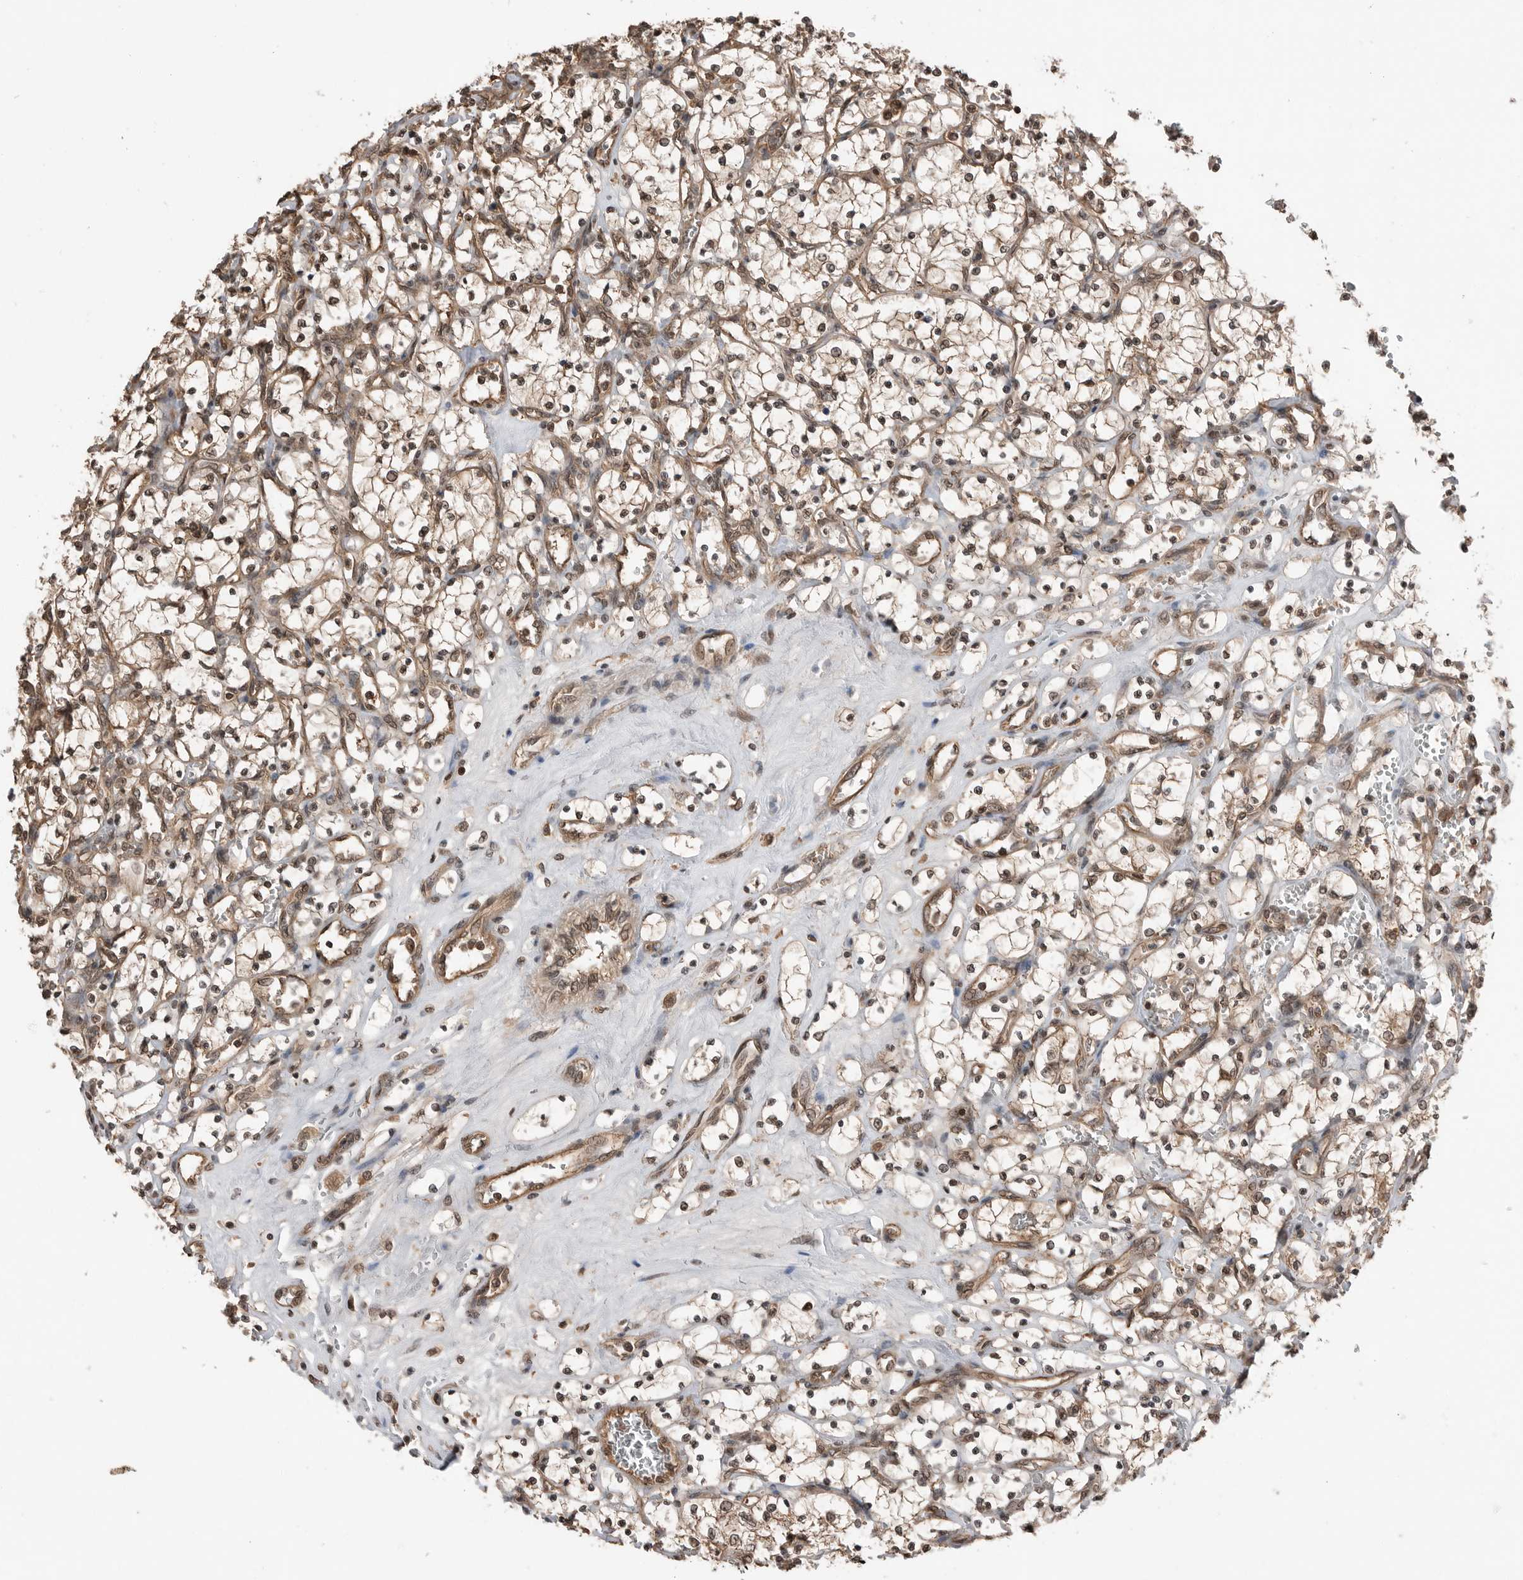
{"staining": {"intensity": "weak", "quantity": "25%-75%", "location": "nuclear"}, "tissue": "renal cancer", "cell_type": "Tumor cells", "image_type": "cancer", "snomed": [{"axis": "morphology", "description": "Adenocarcinoma, NOS"}, {"axis": "topography", "description": "Kidney"}], "caption": "IHC (DAB) staining of renal cancer displays weak nuclear protein positivity in approximately 25%-75% of tumor cells.", "gene": "PEAK1", "patient": {"sex": "female", "age": 69}}